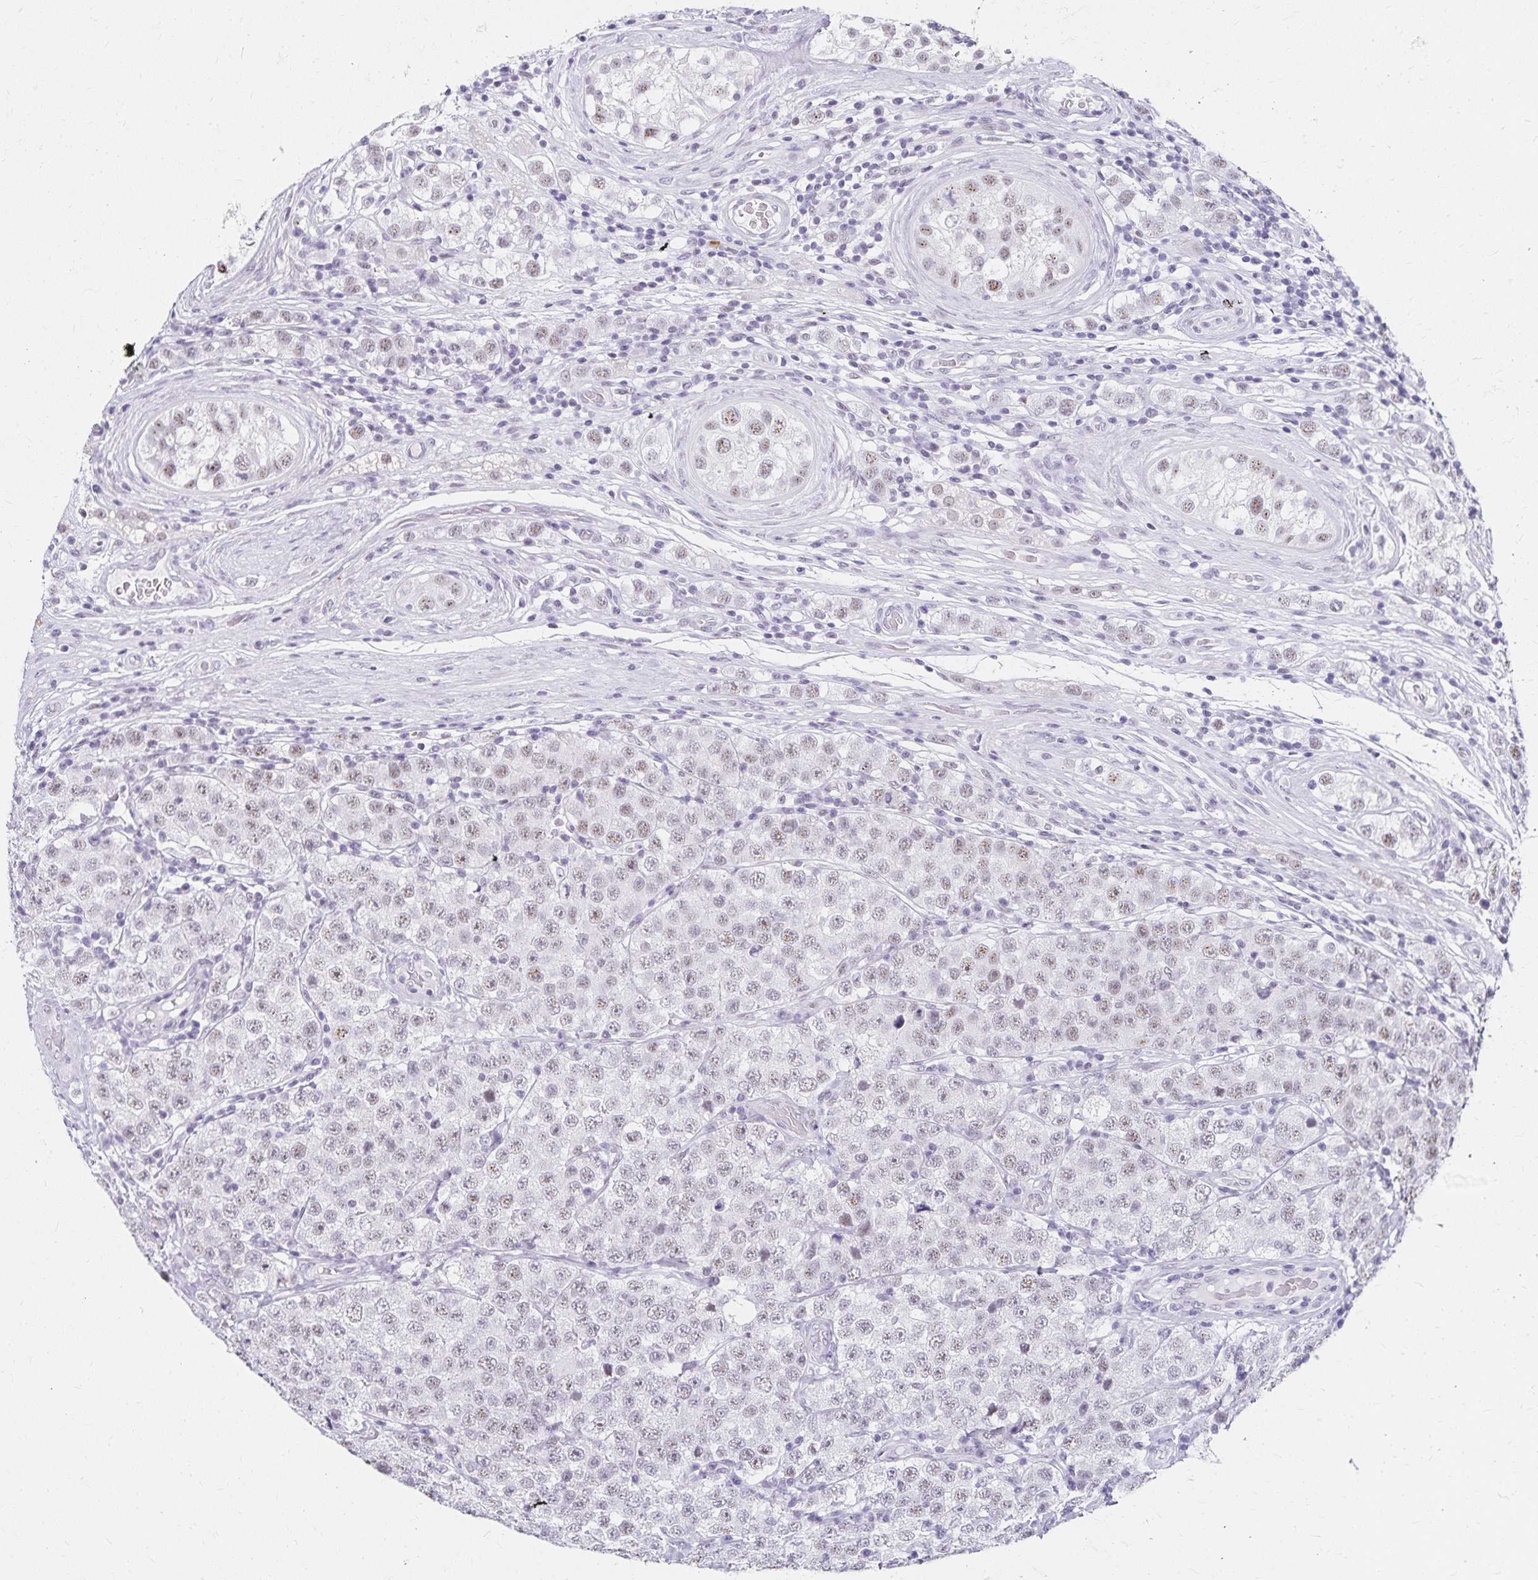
{"staining": {"intensity": "weak", "quantity": "25%-75%", "location": "nuclear"}, "tissue": "testis cancer", "cell_type": "Tumor cells", "image_type": "cancer", "snomed": [{"axis": "morphology", "description": "Seminoma, NOS"}, {"axis": "topography", "description": "Testis"}], "caption": "Immunohistochemical staining of human testis cancer (seminoma) shows weak nuclear protein staining in about 25%-75% of tumor cells.", "gene": "C20orf85", "patient": {"sex": "male", "age": 34}}